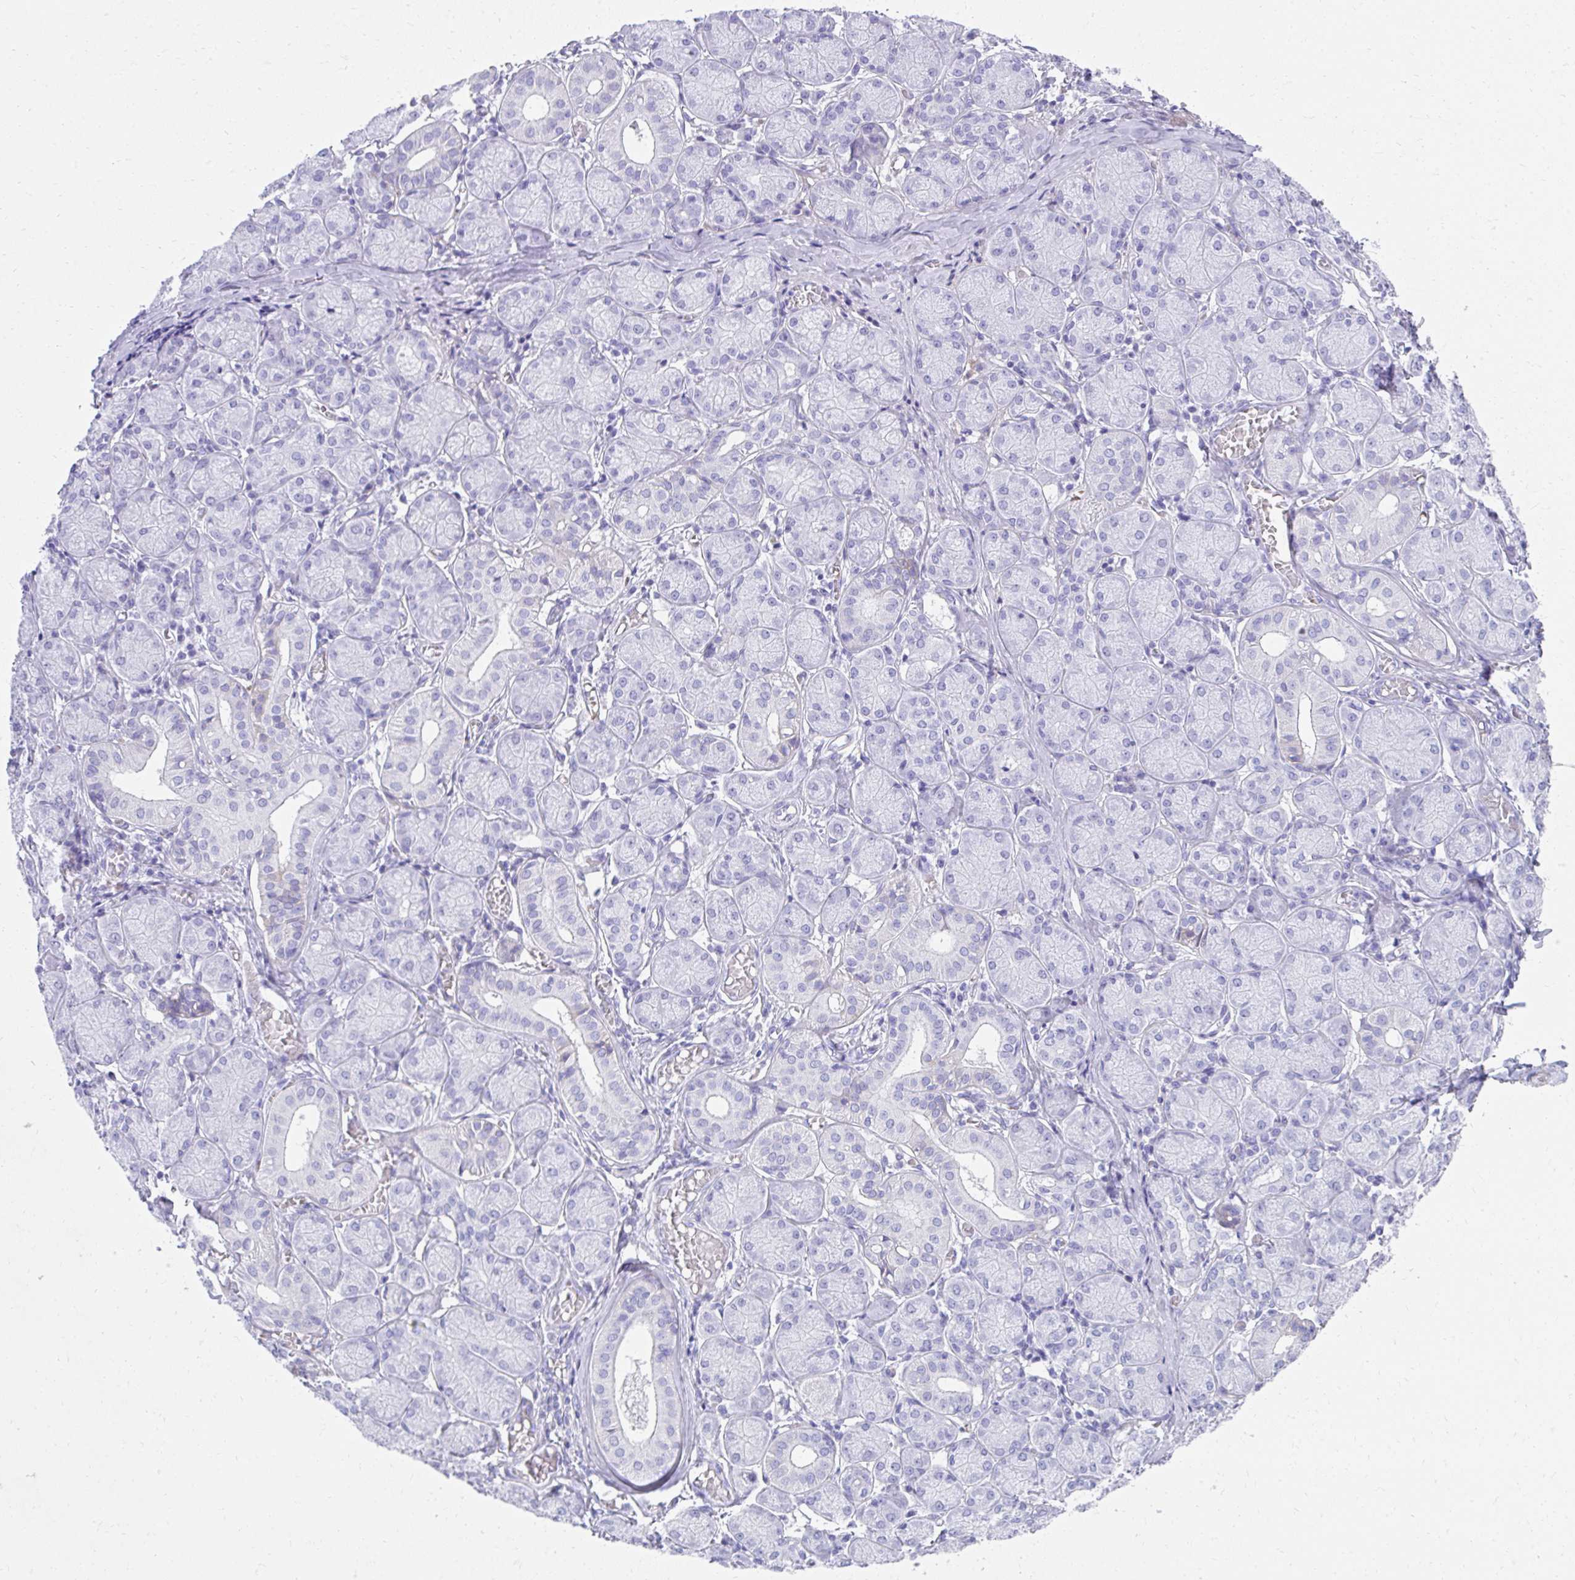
{"staining": {"intensity": "negative", "quantity": "none", "location": "none"}, "tissue": "salivary gland", "cell_type": "Glandular cells", "image_type": "normal", "snomed": [{"axis": "morphology", "description": "Normal tissue, NOS"}, {"axis": "topography", "description": "Salivary gland"}], "caption": "Immunohistochemistry of normal human salivary gland exhibits no positivity in glandular cells.", "gene": "TNNT1", "patient": {"sex": "female", "age": 24}}